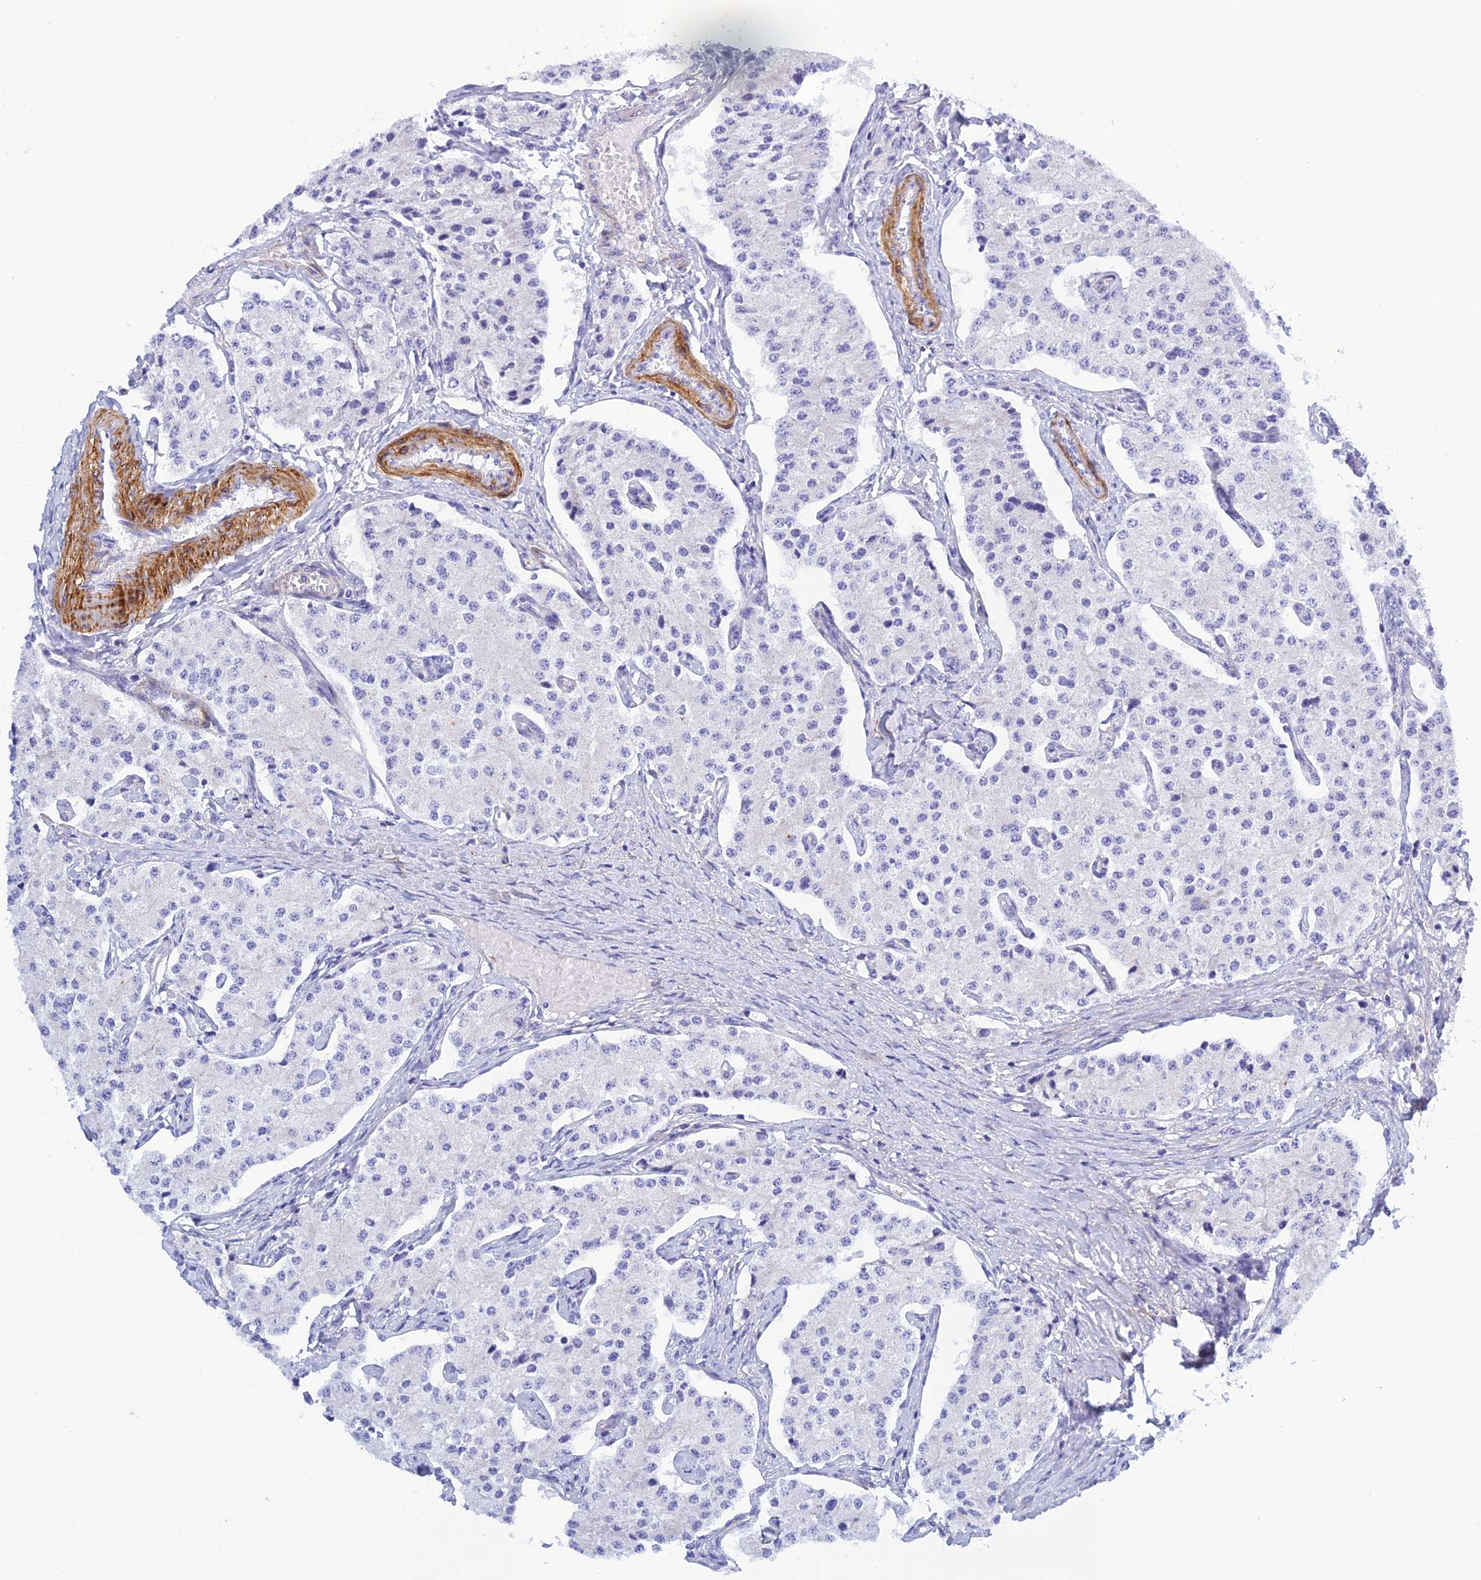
{"staining": {"intensity": "negative", "quantity": "none", "location": "none"}, "tissue": "carcinoid", "cell_type": "Tumor cells", "image_type": "cancer", "snomed": [{"axis": "morphology", "description": "Carcinoid, malignant, NOS"}, {"axis": "topography", "description": "Colon"}], "caption": "Carcinoid (malignant) was stained to show a protein in brown. There is no significant expression in tumor cells.", "gene": "ZDHHC16", "patient": {"sex": "female", "age": 52}}